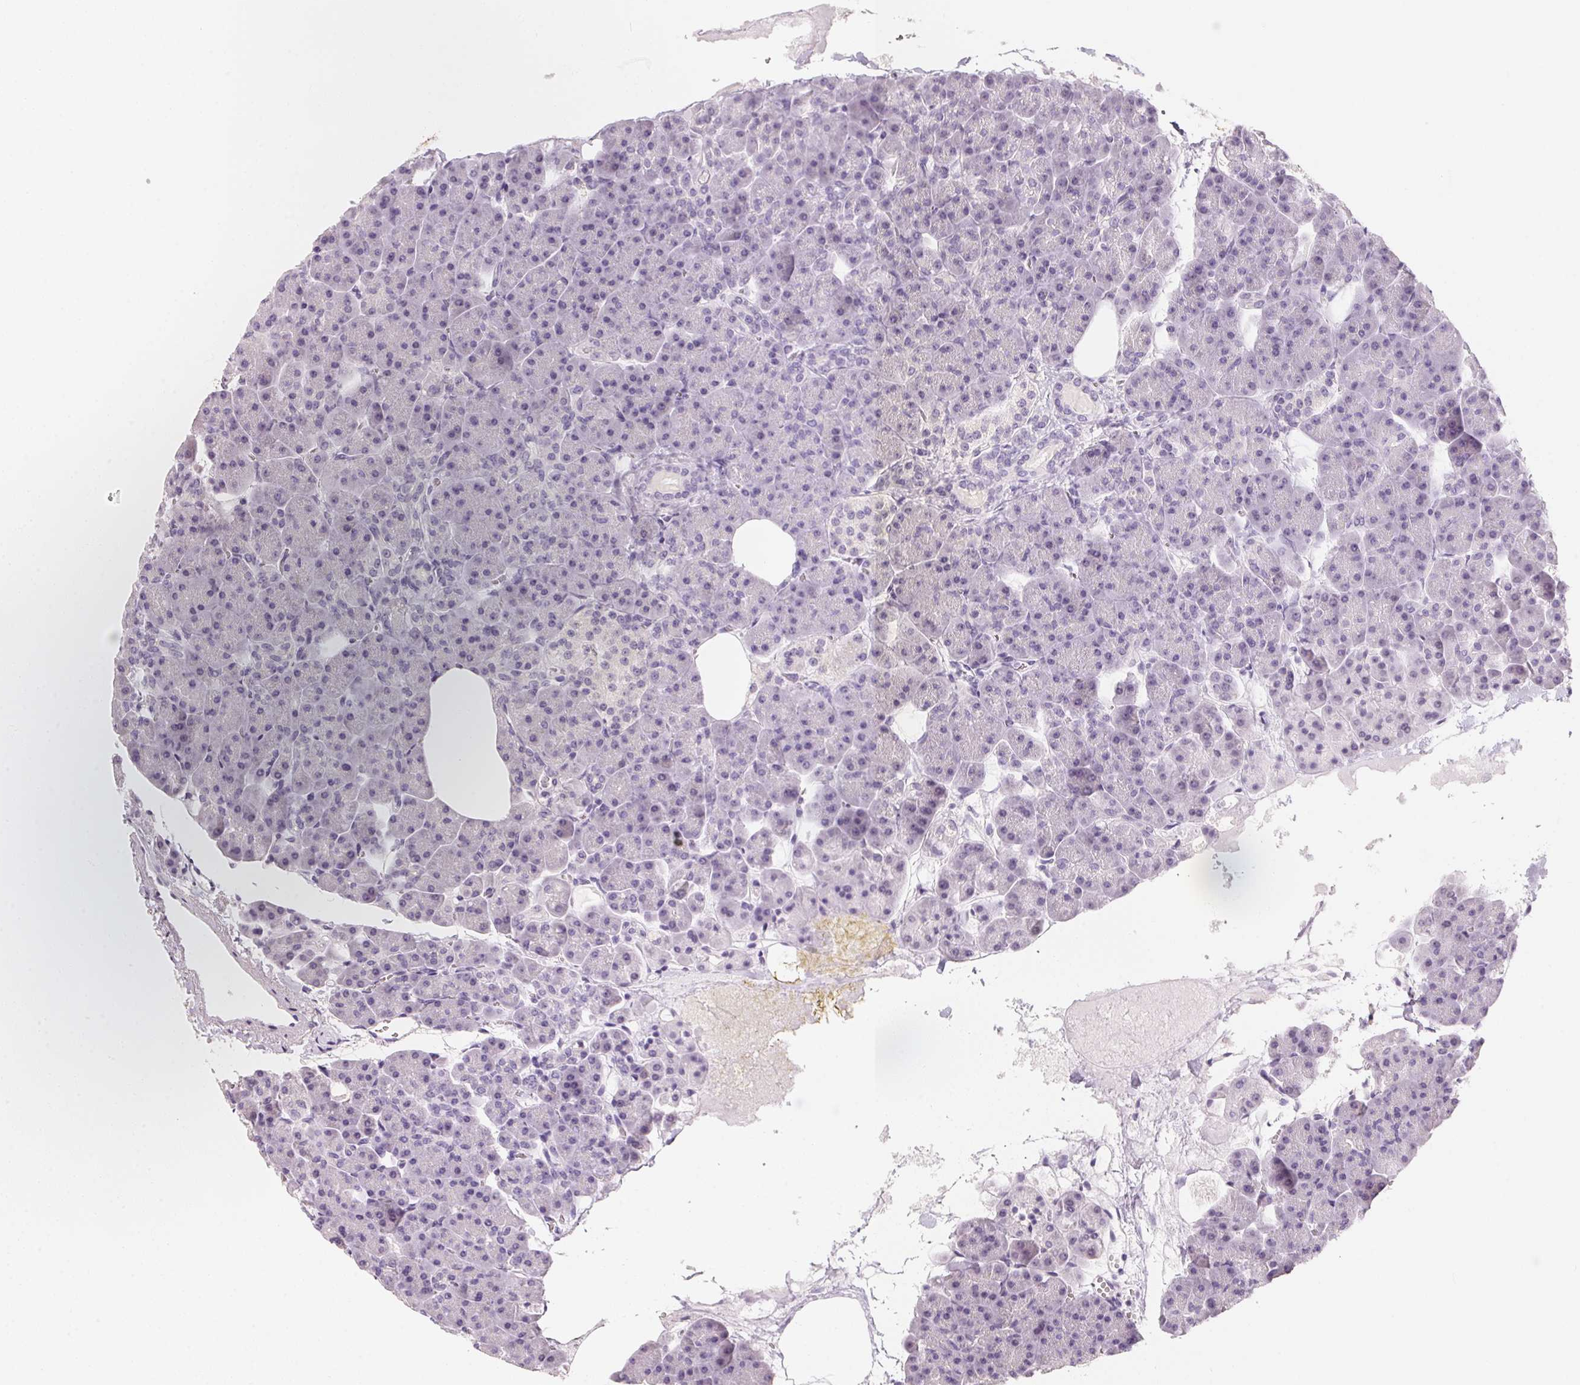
{"staining": {"intensity": "negative", "quantity": "none", "location": "none"}, "tissue": "pancreas", "cell_type": "Exocrine glandular cells", "image_type": "normal", "snomed": [{"axis": "morphology", "description": "Normal tissue, NOS"}, {"axis": "topography", "description": "Pancreas"}], "caption": "Immunohistochemistry (IHC) histopathology image of unremarkable pancreas: pancreas stained with DAB (3,3'-diaminobenzidine) exhibits no significant protein staining in exocrine glandular cells.", "gene": "CAPZA3", "patient": {"sex": "female", "age": 74}}